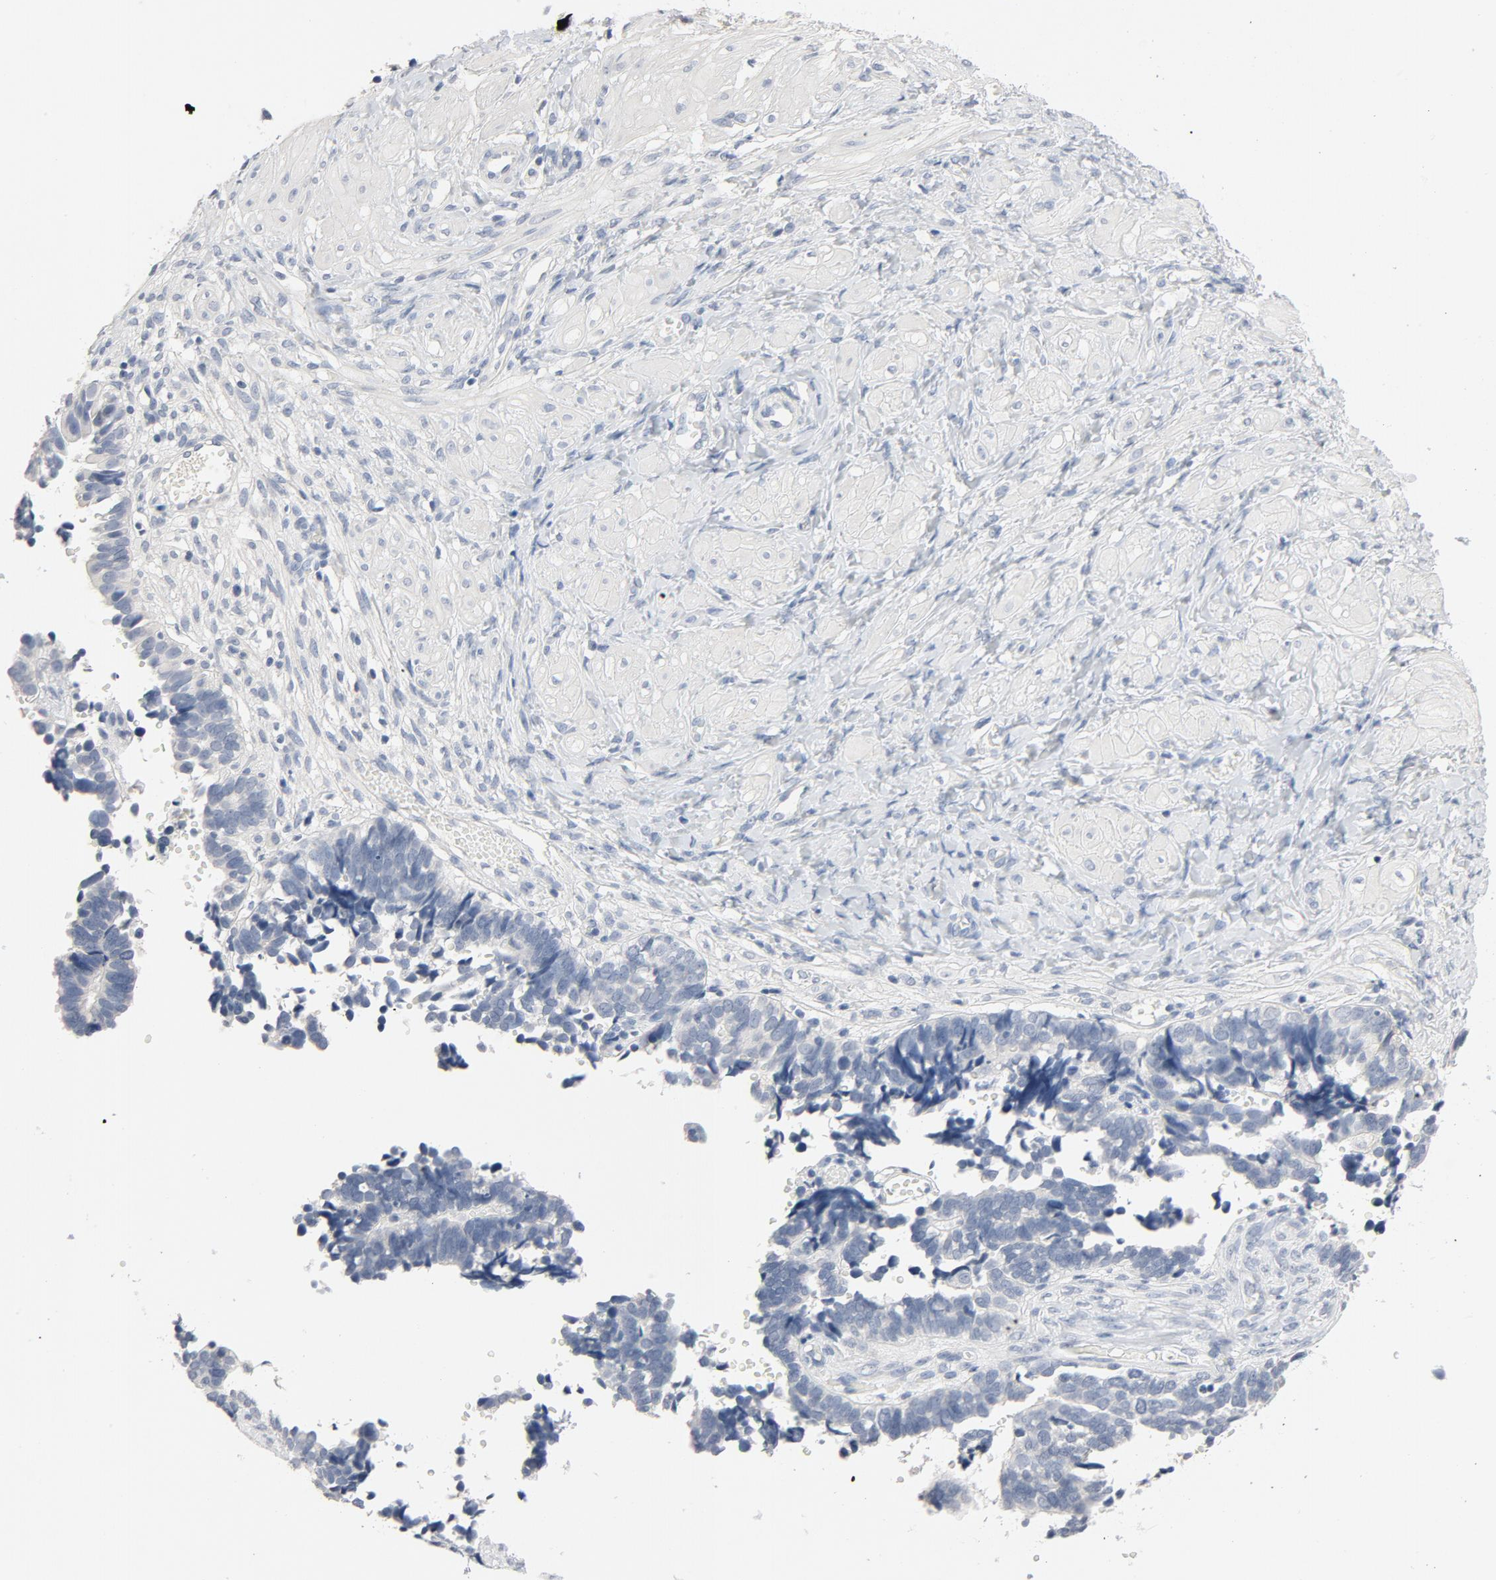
{"staining": {"intensity": "negative", "quantity": "none", "location": "none"}, "tissue": "ovarian cancer", "cell_type": "Tumor cells", "image_type": "cancer", "snomed": [{"axis": "morphology", "description": "Cystadenocarcinoma, serous, NOS"}, {"axis": "topography", "description": "Ovary"}], "caption": "This is a histopathology image of immunohistochemistry (IHC) staining of ovarian serous cystadenocarcinoma, which shows no staining in tumor cells.", "gene": "ZCCHC13", "patient": {"sex": "female", "age": 77}}